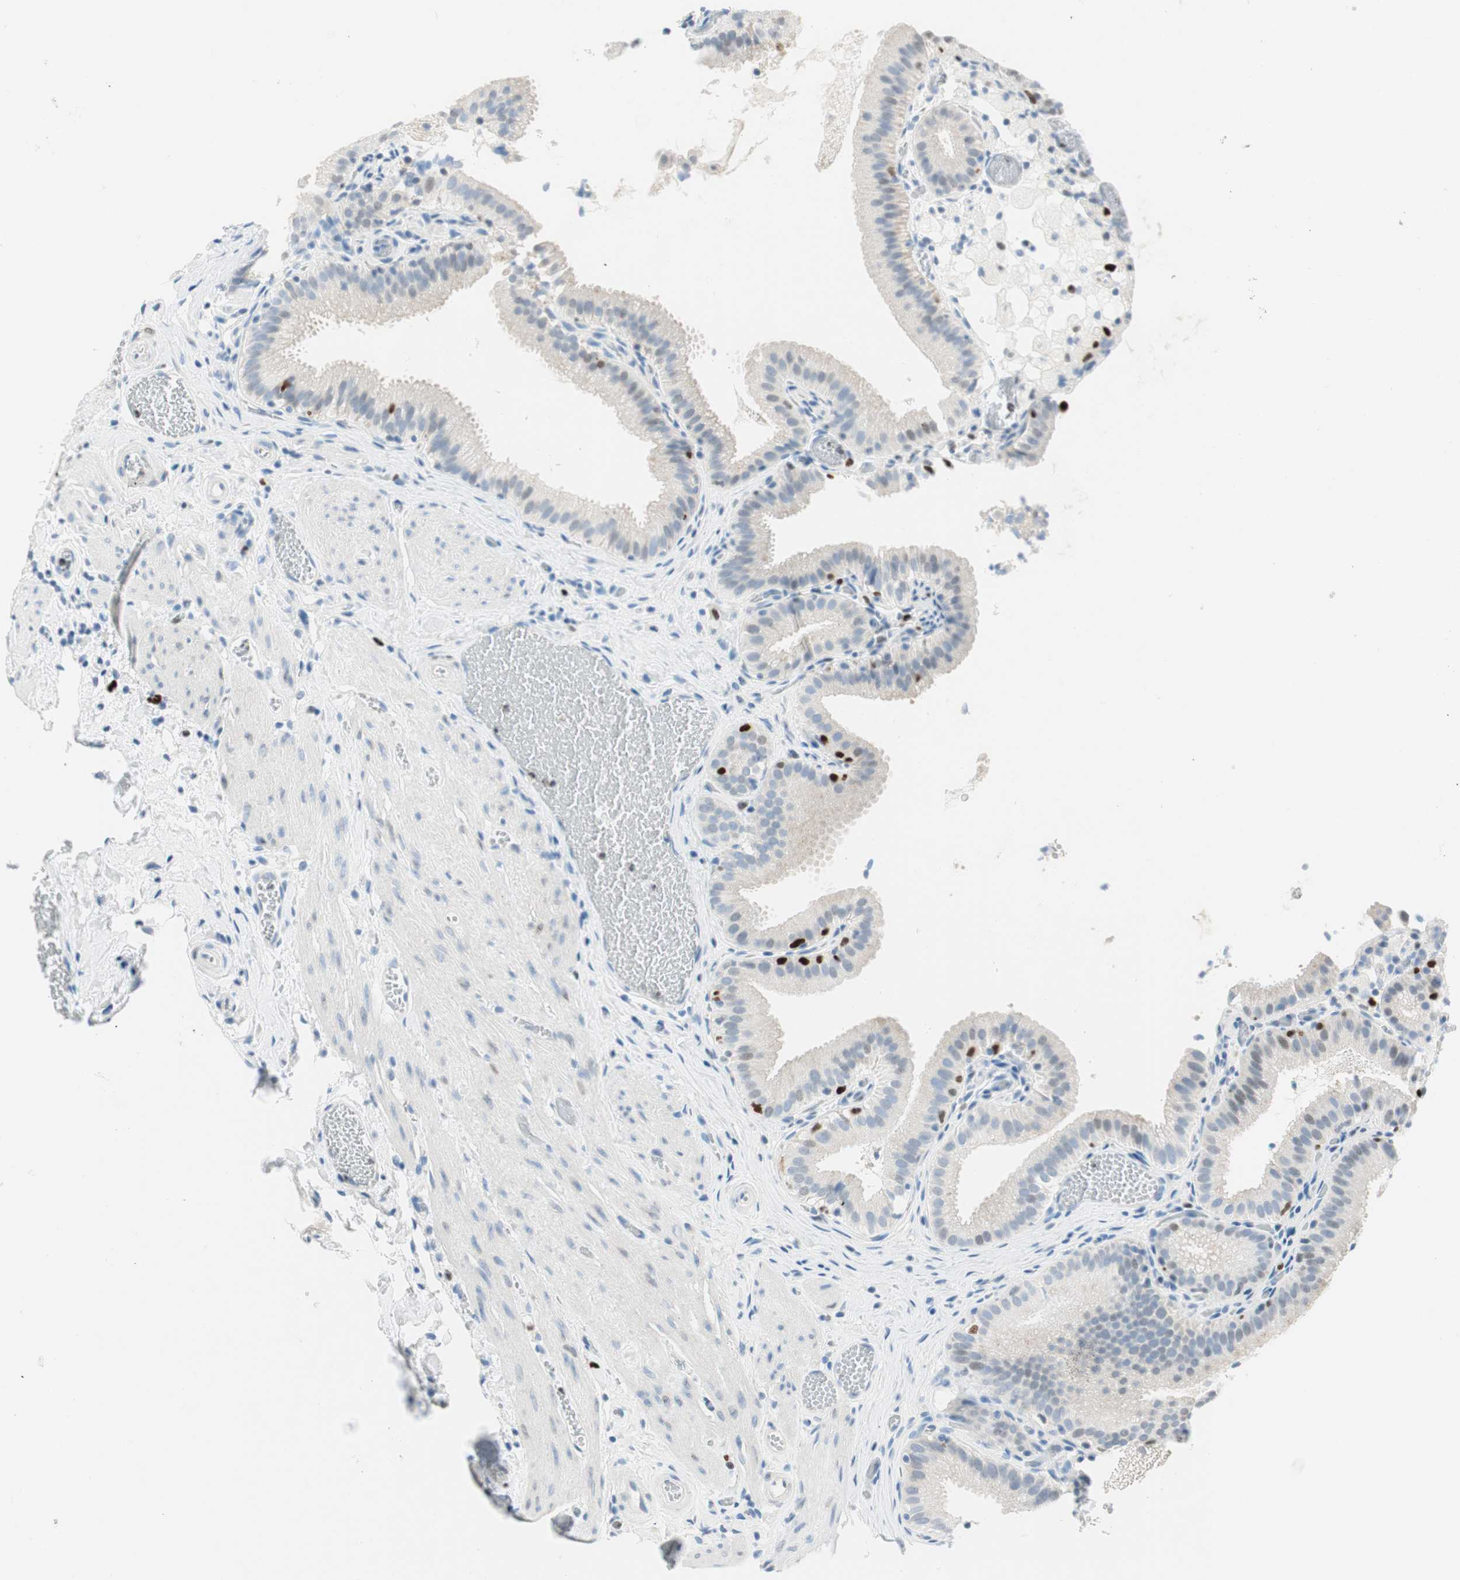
{"staining": {"intensity": "weak", "quantity": "<25%", "location": "nuclear"}, "tissue": "gallbladder", "cell_type": "Glandular cells", "image_type": "normal", "snomed": [{"axis": "morphology", "description": "Normal tissue, NOS"}, {"axis": "topography", "description": "Gallbladder"}], "caption": "Image shows no significant protein positivity in glandular cells of normal gallbladder.", "gene": "EZH2", "patient": {"sex": "male", "age": 54}}